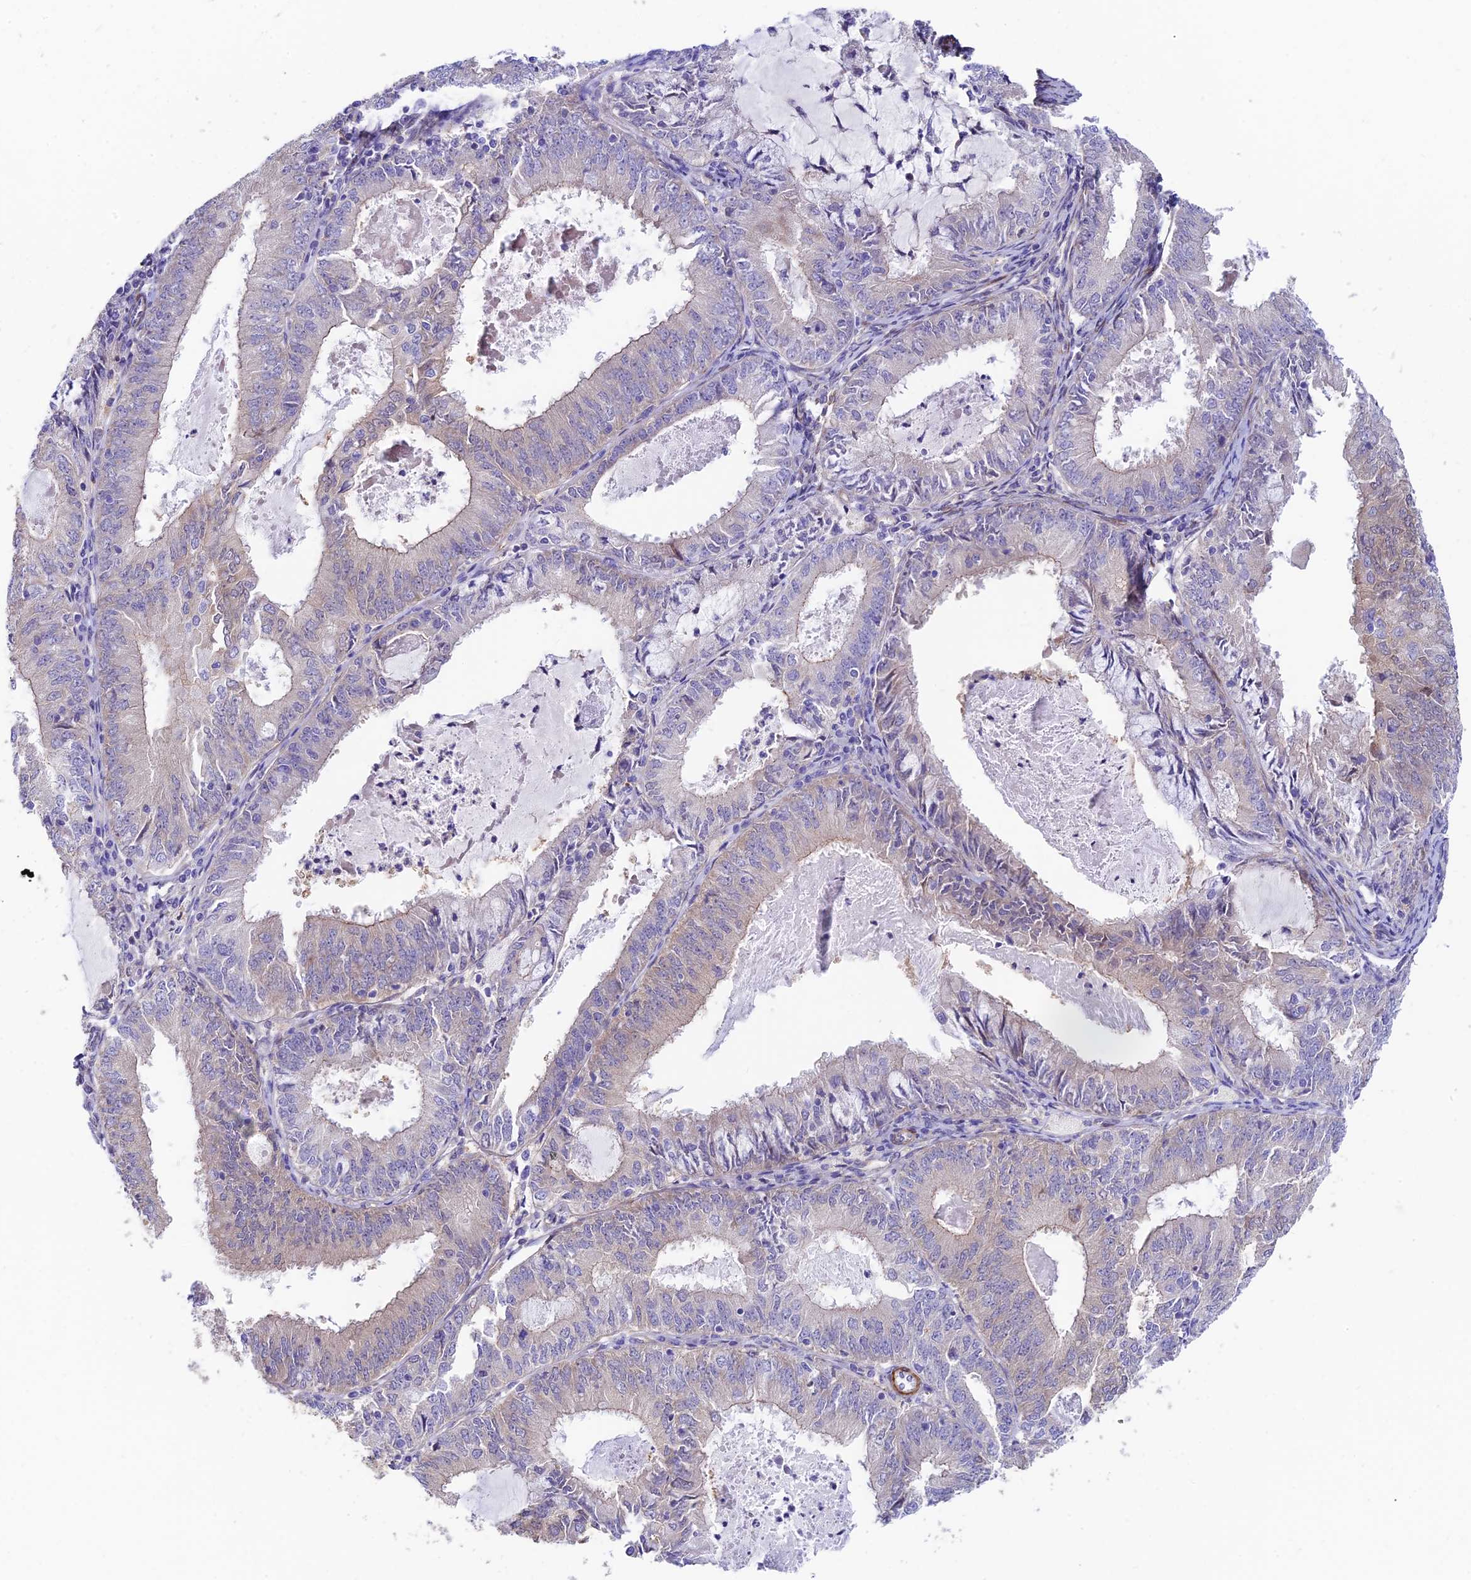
{"staining": {"intensity": "weak", "quantity": "<25%", "location": "cytoplasmic/membranous"}, "tissue": "endometrial cancer", "cell_type": "Tumor cells", "image_type": "cancer", "snomed": [{"axis": "morphology", "description": "Adenocarcinoma, NOS"}, {"axis": "topography", "description": "Endometrium"}], "caption": "A high-resolution histopathology image shows immunohistochemistry (IHC) staining of endometrial cancer, which exhibits no significant positivity in tumor cells. Brightfield microscopy of IHC stained with DAB (brown) and hematoxylin (blue), captured at high magnification.", "gene": "ANKRD50", "patient": {"sex": "female", "age": 57}}